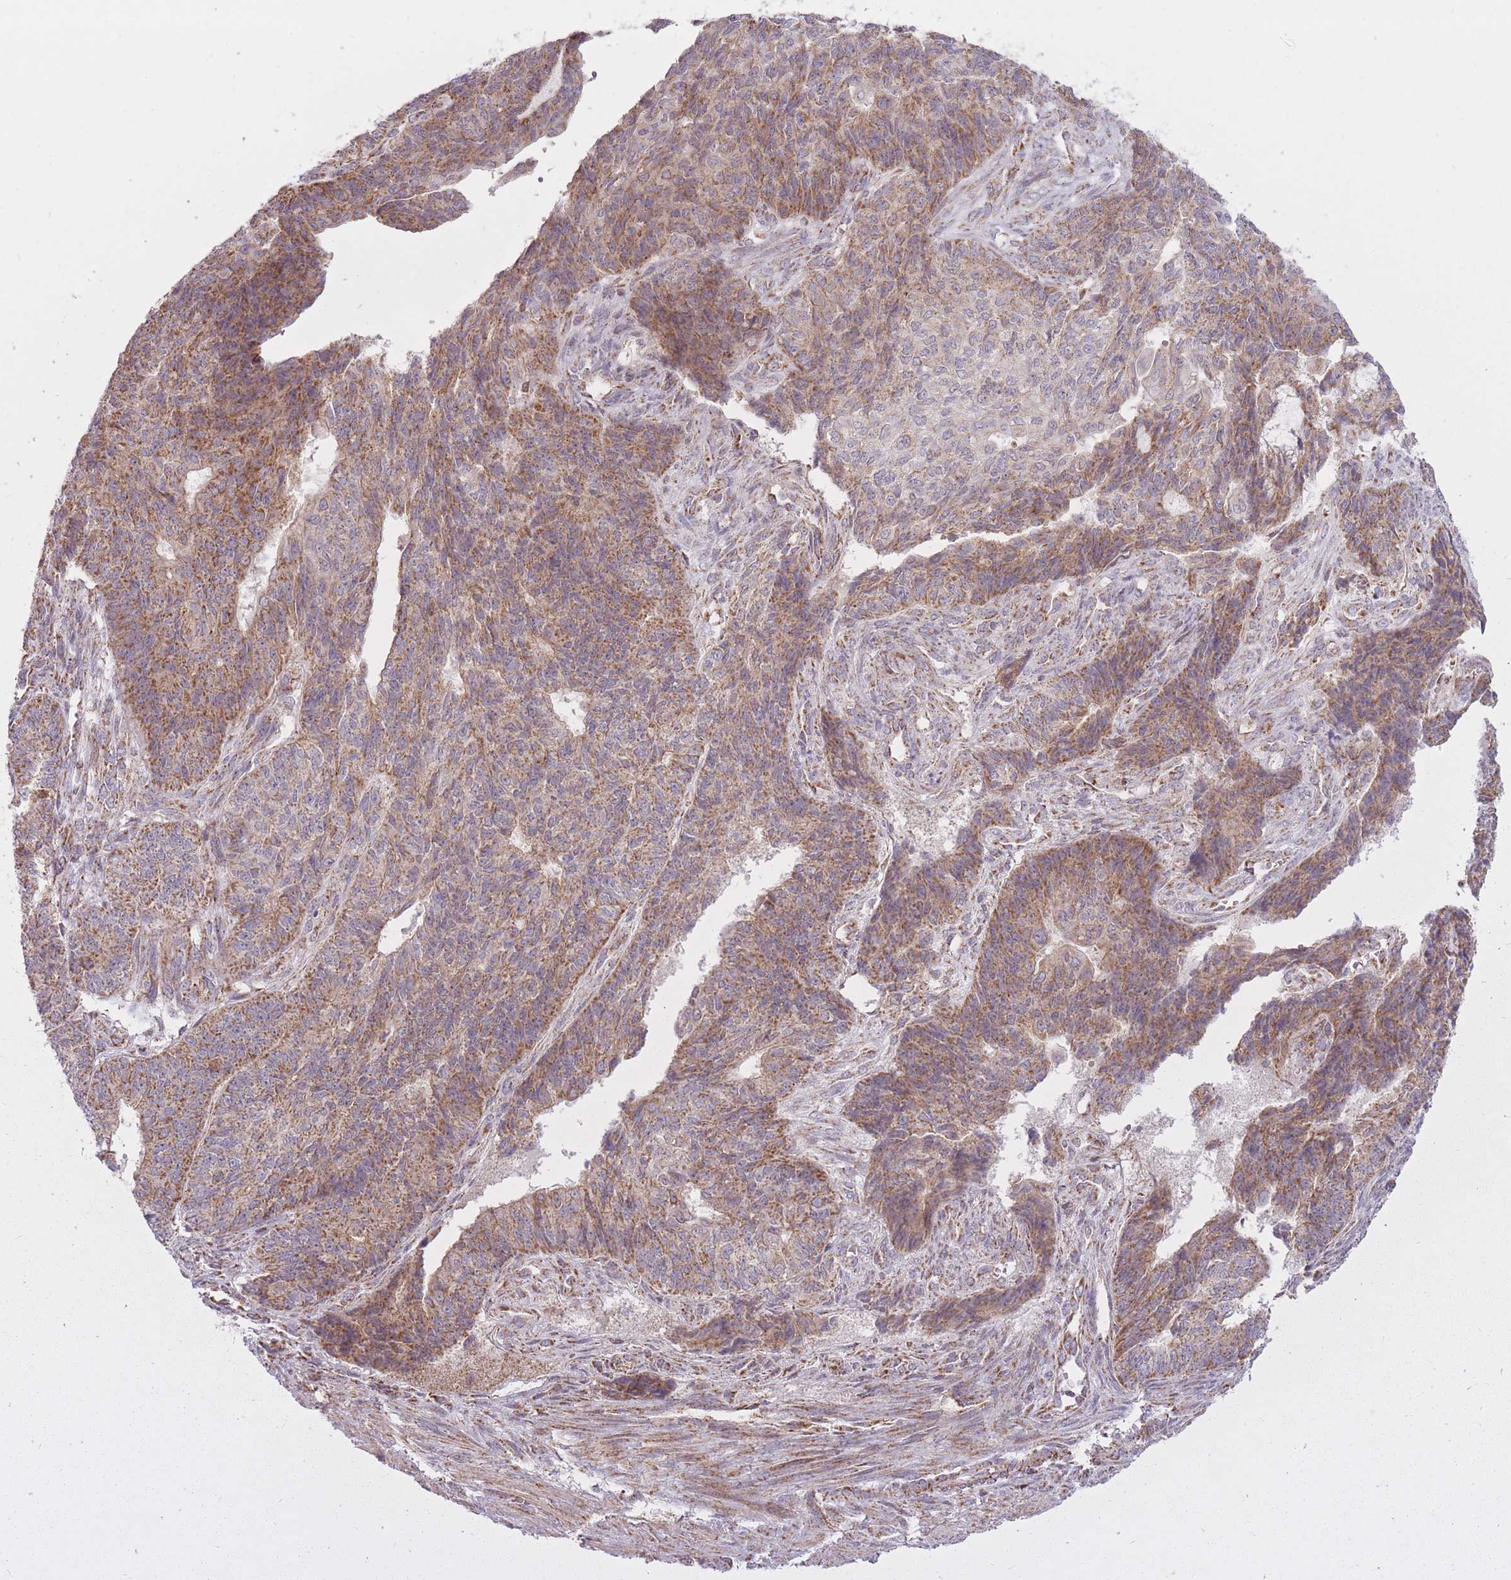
{"staining": {"intensity": "moderate", "quantity": ">75%", "location": "cytoplasmic/membranous"}, "tissue": "endometrial cancer", "cell_type": "Tumor cells", "image_type": "cancer", "snomed": [{"axis": "morphology", "description": "Adenocarcinoma, NOS"}, {"axis": "topography", "description": "Endometrium"}], "caption": "This is a photomicrograph of immunohistochemistry staining of endometrial cancer, which shows moderate expression in the cytoplasmic/membranous of tumor cells.", "gene": "LIN7C", "patient": {"sex": "female", "age": 32}}